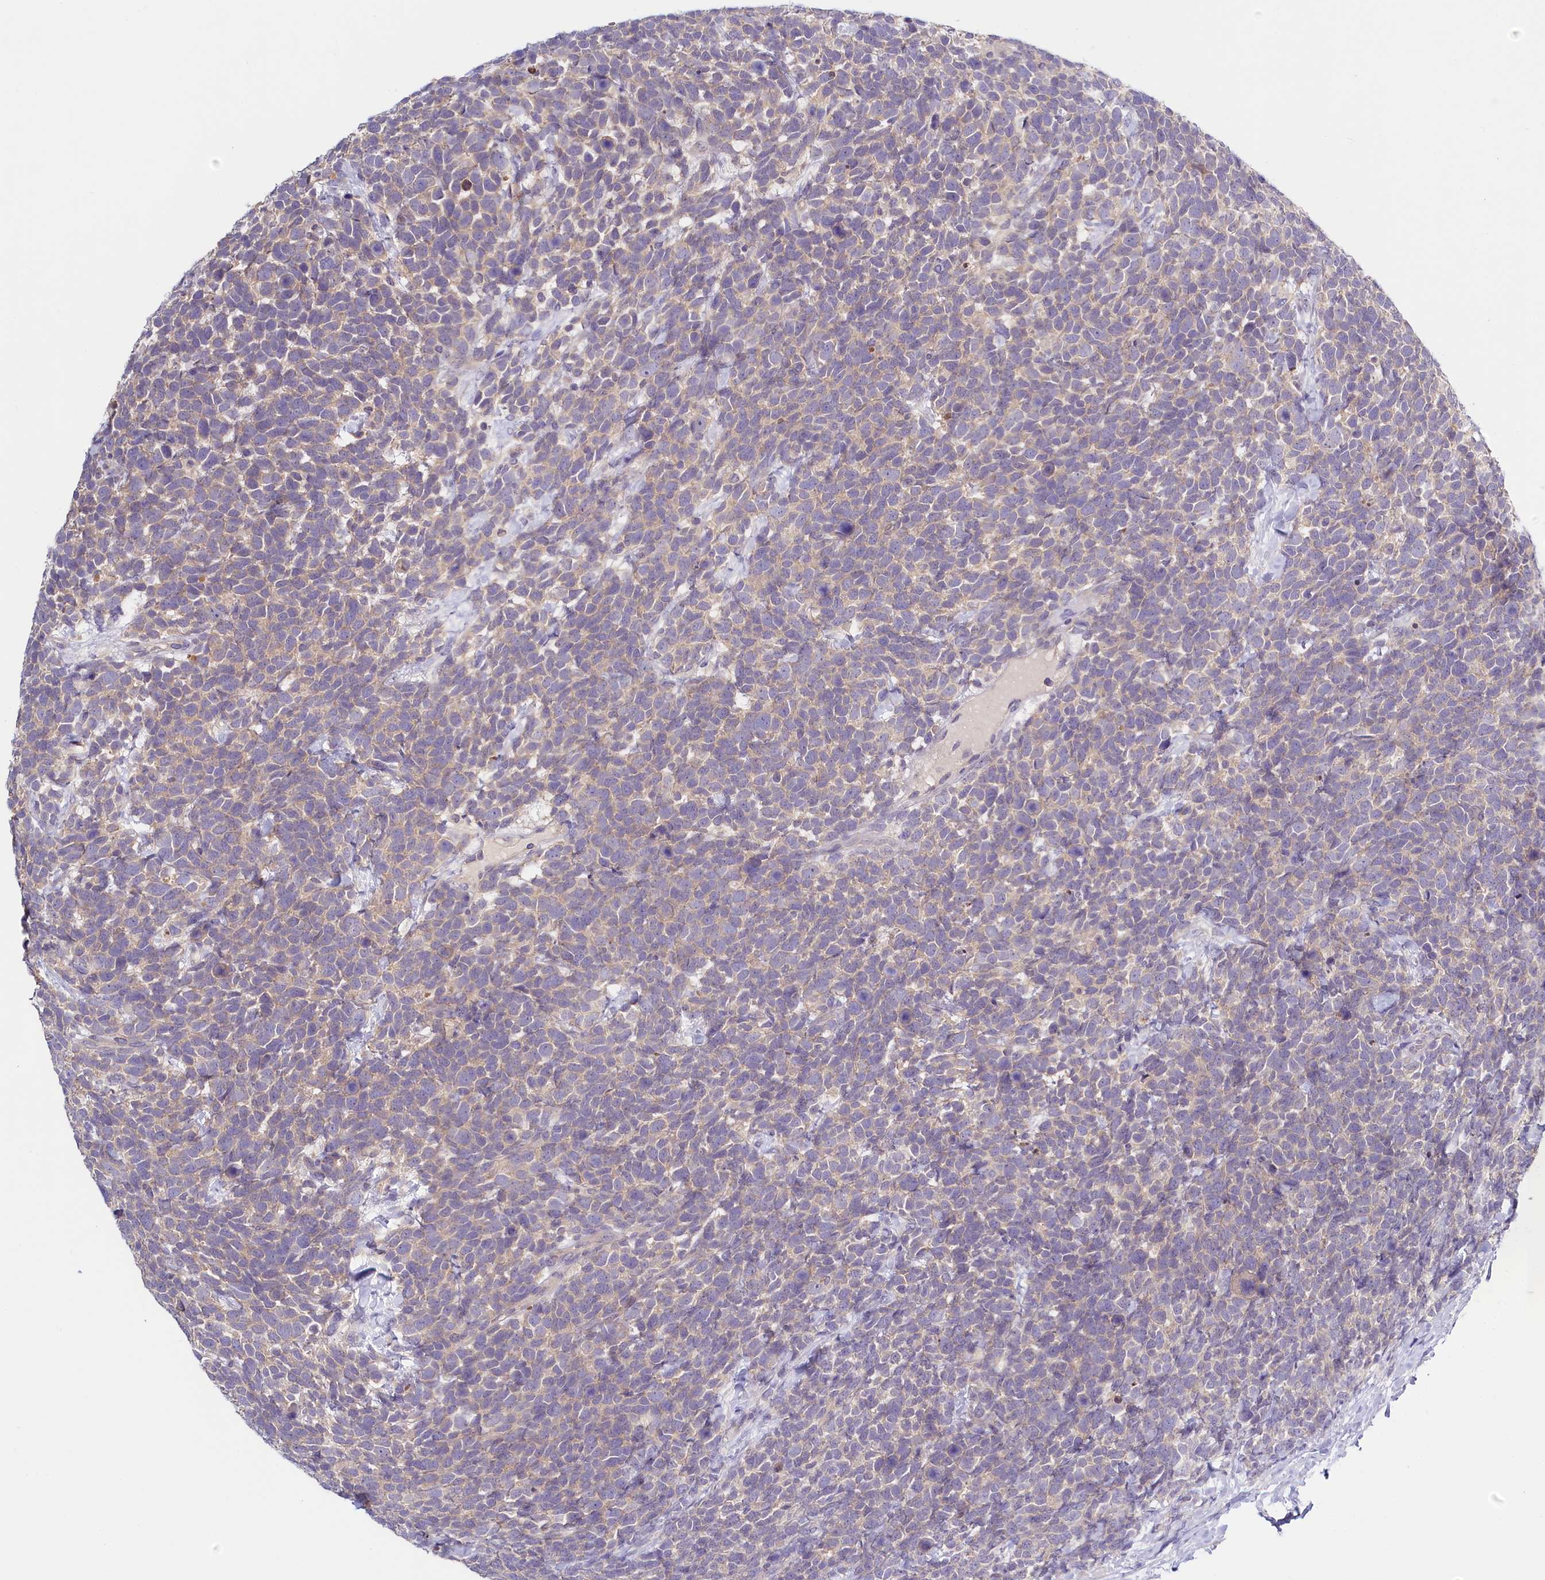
{"staining": {"intensity": "weak", "quantity": "25%-75%", "location": "cytoplasmic/membranous"}, "tissue": "urothelial cancer", "cell_type": "Tumor cells", "image_type": "cancer", "snomed": [{"axis": "morphology", "description": "Urothelial carcinoma, High grade"}, {"axis": "topography", "description": "Urinary bladder"}], "caption": "Urothelial carcinoma (high-grade) stained with immunohistochemistry (IHC) shows weak cytoplasmic/membranous positivity in about 25%-75% of tumor cells.", "gene": "PDE6D", "patient": {"sex": "female", "age": 82}}